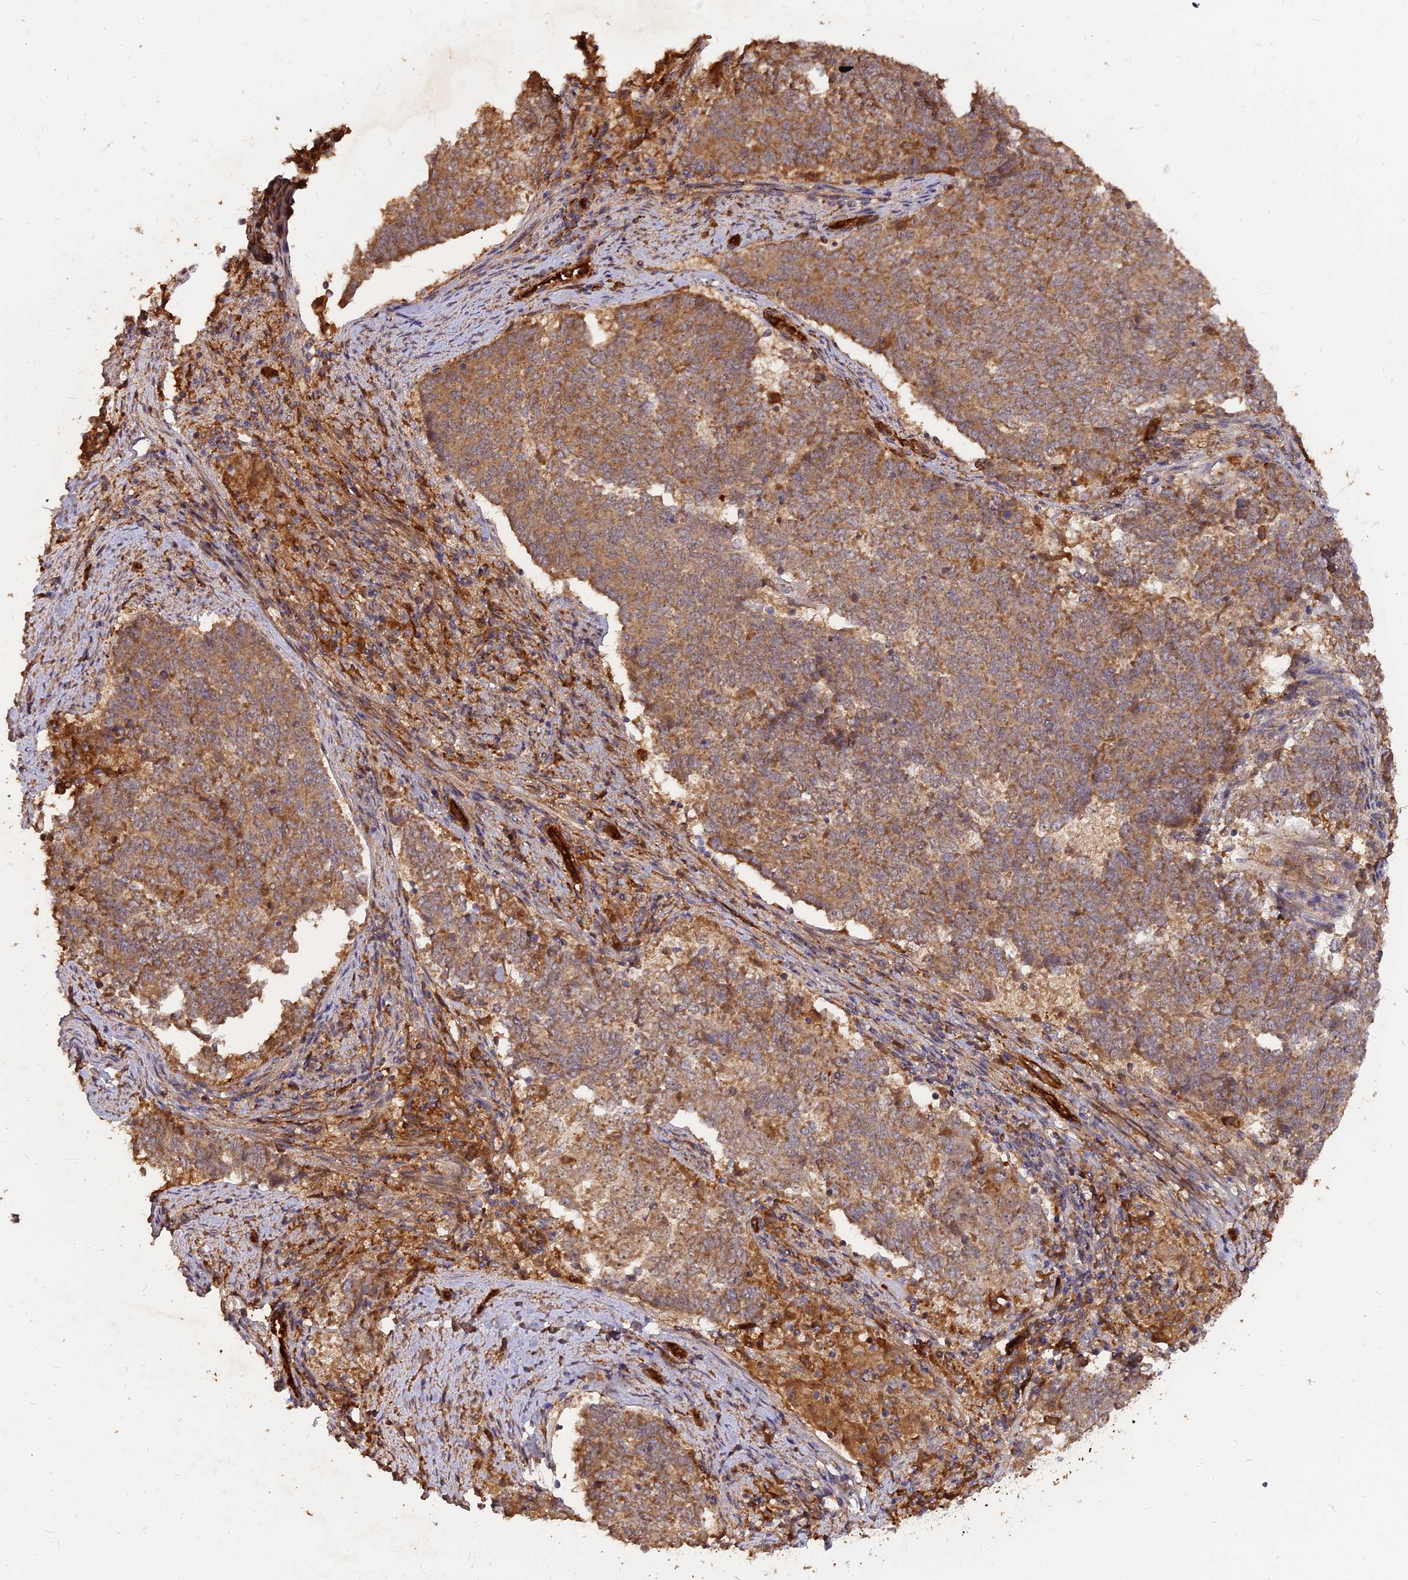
{"staining": {"intensity": "moderate", "quantity": ">75%", "location": "cytoplasmic/membranous"}, "tissue": "endometrial cancer", "cell_type": "Tumor cells", "image_type": "cancer", "snomed": [{"axis": "morphology", "description": "Adenocarcinoma, NOS"}, {"axis": "topography", "description": "Endometrium"}], "caption": "Immunohistochemical staining of human endometrial cancer (adenocarcinoma) displays medium levels of moderate cytoplasmic/membranous expression in about >75% of tumor cells. Immunohistochemistry stains the protein in brown and the nuclei are stained blue.", "gene": "SAC3D1", "patient": {"sex": "female", "age": 80}}